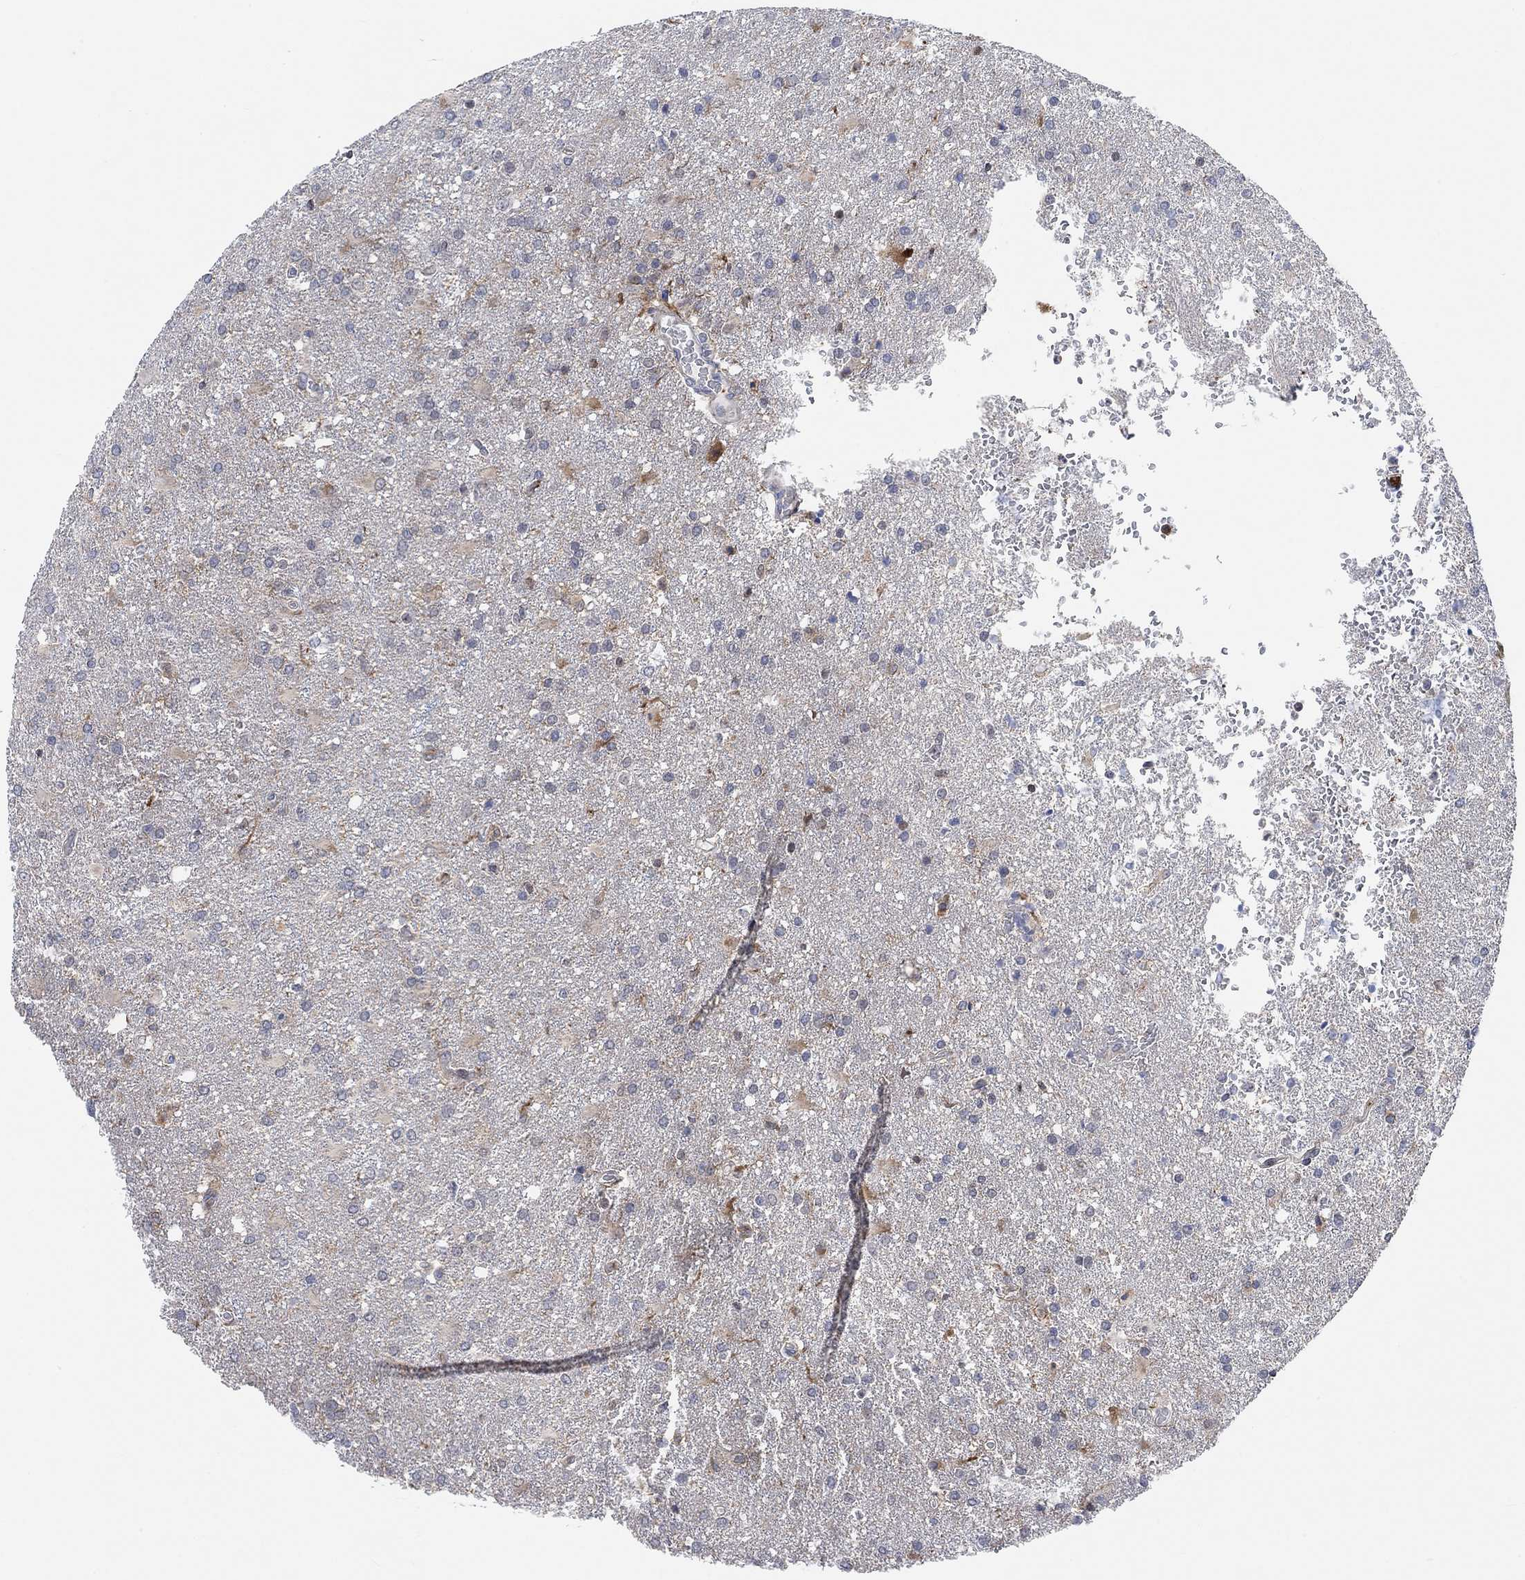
{"staining": {"intensity": "negative", "quantity": "none", "location": "none"}, "tissue": "glioma", "cell_type": "Tumor cells", "image_type": "cancer", "snomed": [{"axis": "morphology", "description": "Glioma, malignant, High grade"}, {"axis": "topography", "description": "Brain"}], "caption": "There is no significant positivity in tumor cells of glioma.", "gene": "PMFBP1", "patient": {"sex": "male", "age": 68}}